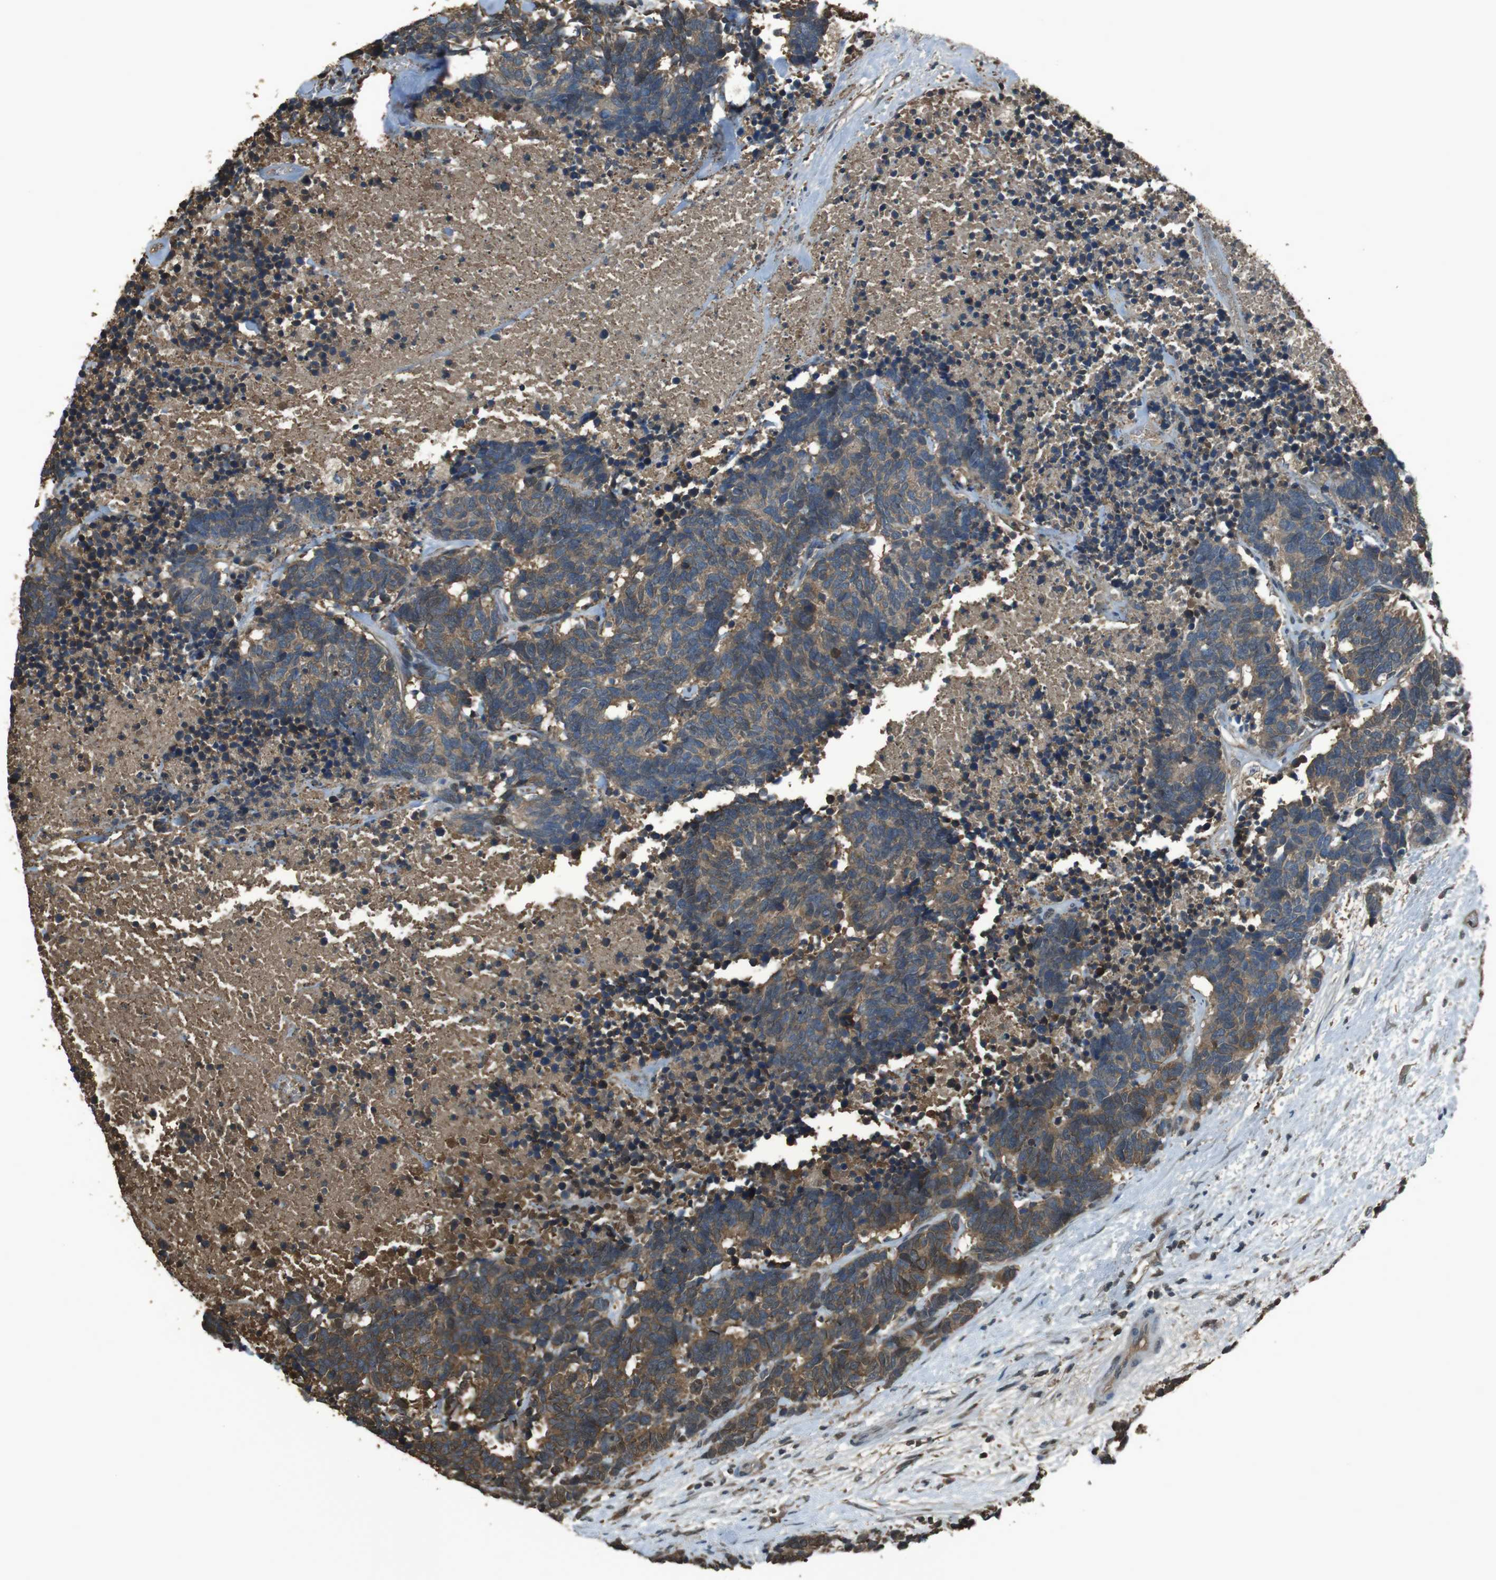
{"staining": {"intensity": "moderate", "quantity": "25%-75%", "location": "cytoplasmic/membranous,nuclear"}, "tissue": "carcinoid", "cell_type": "Tumor cells", "image_type": "cancer", "snomed": [{"axis": "morphology", "description": "Carcinoma, NOS"}, {"axis": "morphology", "description": "Carcinoid, malignant, NOS"}, {"axis": "topography", "description": "Urinary bladder"}], "caption": "Brown immunohistochemical staining in carcinoid exhibits moderate cytoplasmic/membranous and nuclear staining in approximately 25%-75% of tumor cells.", "gene": "TWSG1", "patient": {"sex": "male", "age": 57}}